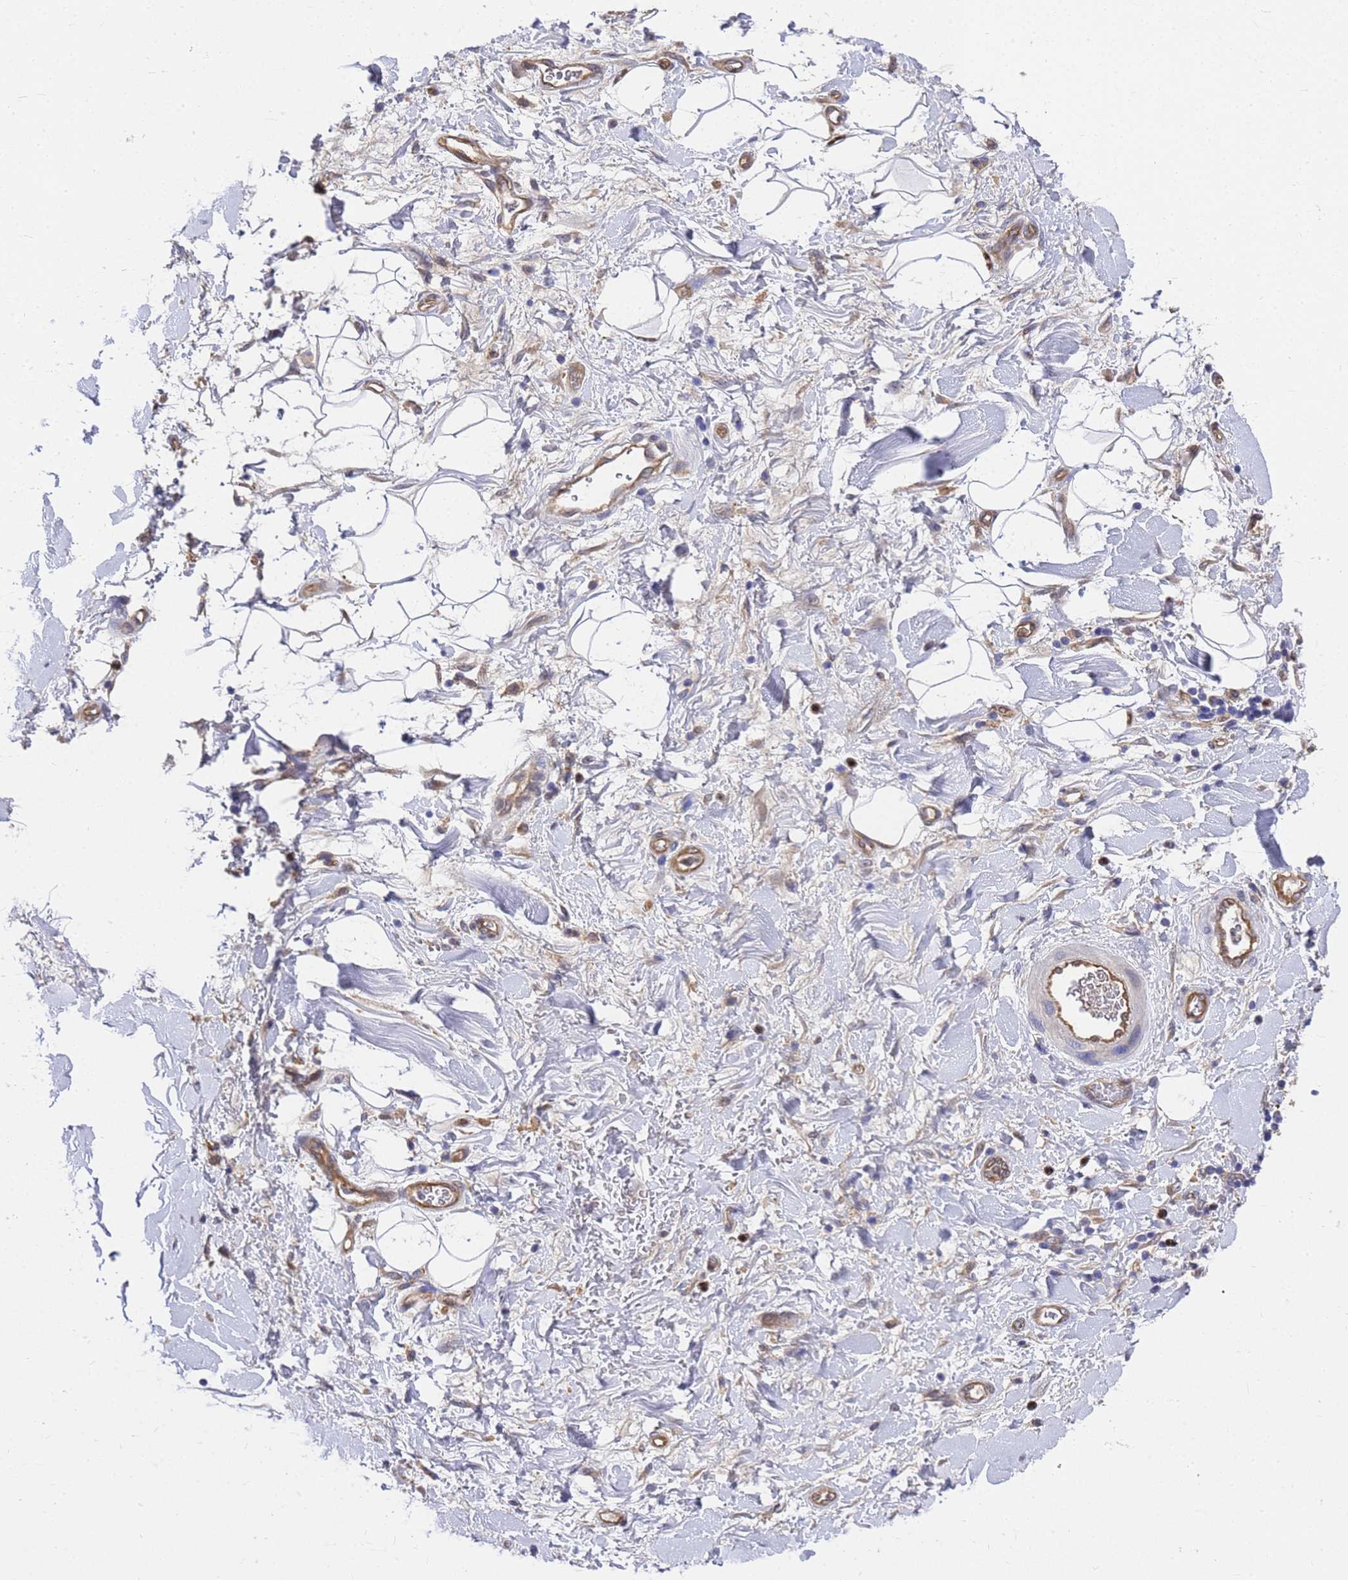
{"staining": {"intensity": "negative", "quantity": "none", "location": "none"}, "tissue": "adipose tissue", "cell_type": "Adipocytes", "image_type": "normal", "snomed": [{"axis": "morphology", "description": "Normal tissue, NOS"}, {"axis": "morphology", "description": "Adenocarcinoma, NOS"}, {"axis": "topography", "description": "Pancreas"}, {"axis": "topography", "description": "Peripheral nerve tissue"}], "caption": "High power microscopy histopathology image of an immunohistochemistry micrograph of unremarkable adipose tissue, revealing no significant positivity in adipocytes.", "gene": "SLC35E2B", "patient": {"sex": "male", "age": 59}}